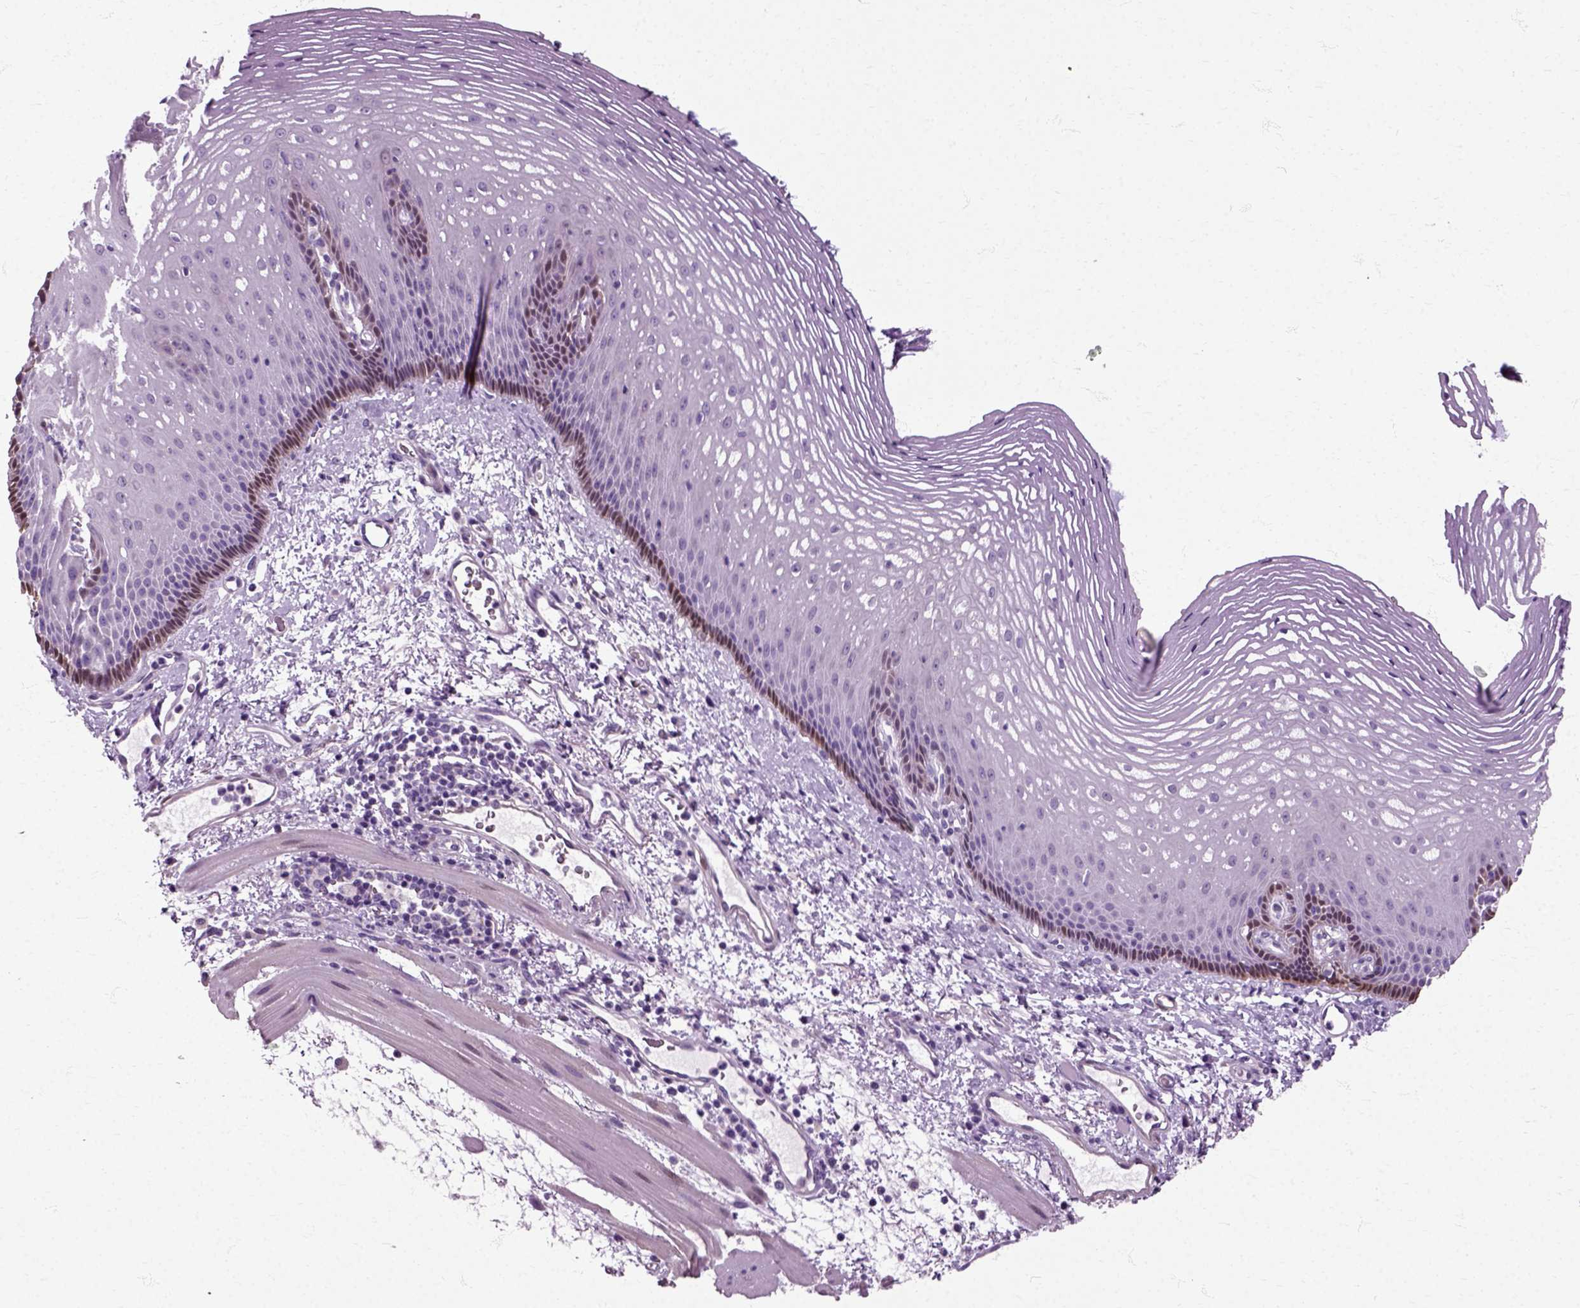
{"staining": {"intensity": "moderate", "quantity": "<25%", "location": "cytoplasmic/membranous,nuclear"}, "tissue": "esophagus", "cell_type": "Squamous epithelial cells", "image_type": "normal", "snomed": [{"axis": "morphology", "description": "Normal tissue, NOS"}, {"axis": "topography", "description": "Esophagus"}], "caption": "This image shows unremarkable esophagus stained with immunohistochemistry to label a protein in brown. The cytoplasmic/membranous,nuclear of squamous epithelial cells show moderate positivity for the protein. Nuclei are counter-stained blue.", "gene": "HSPA2", "patient": {"sex": "male", "age": 76}}